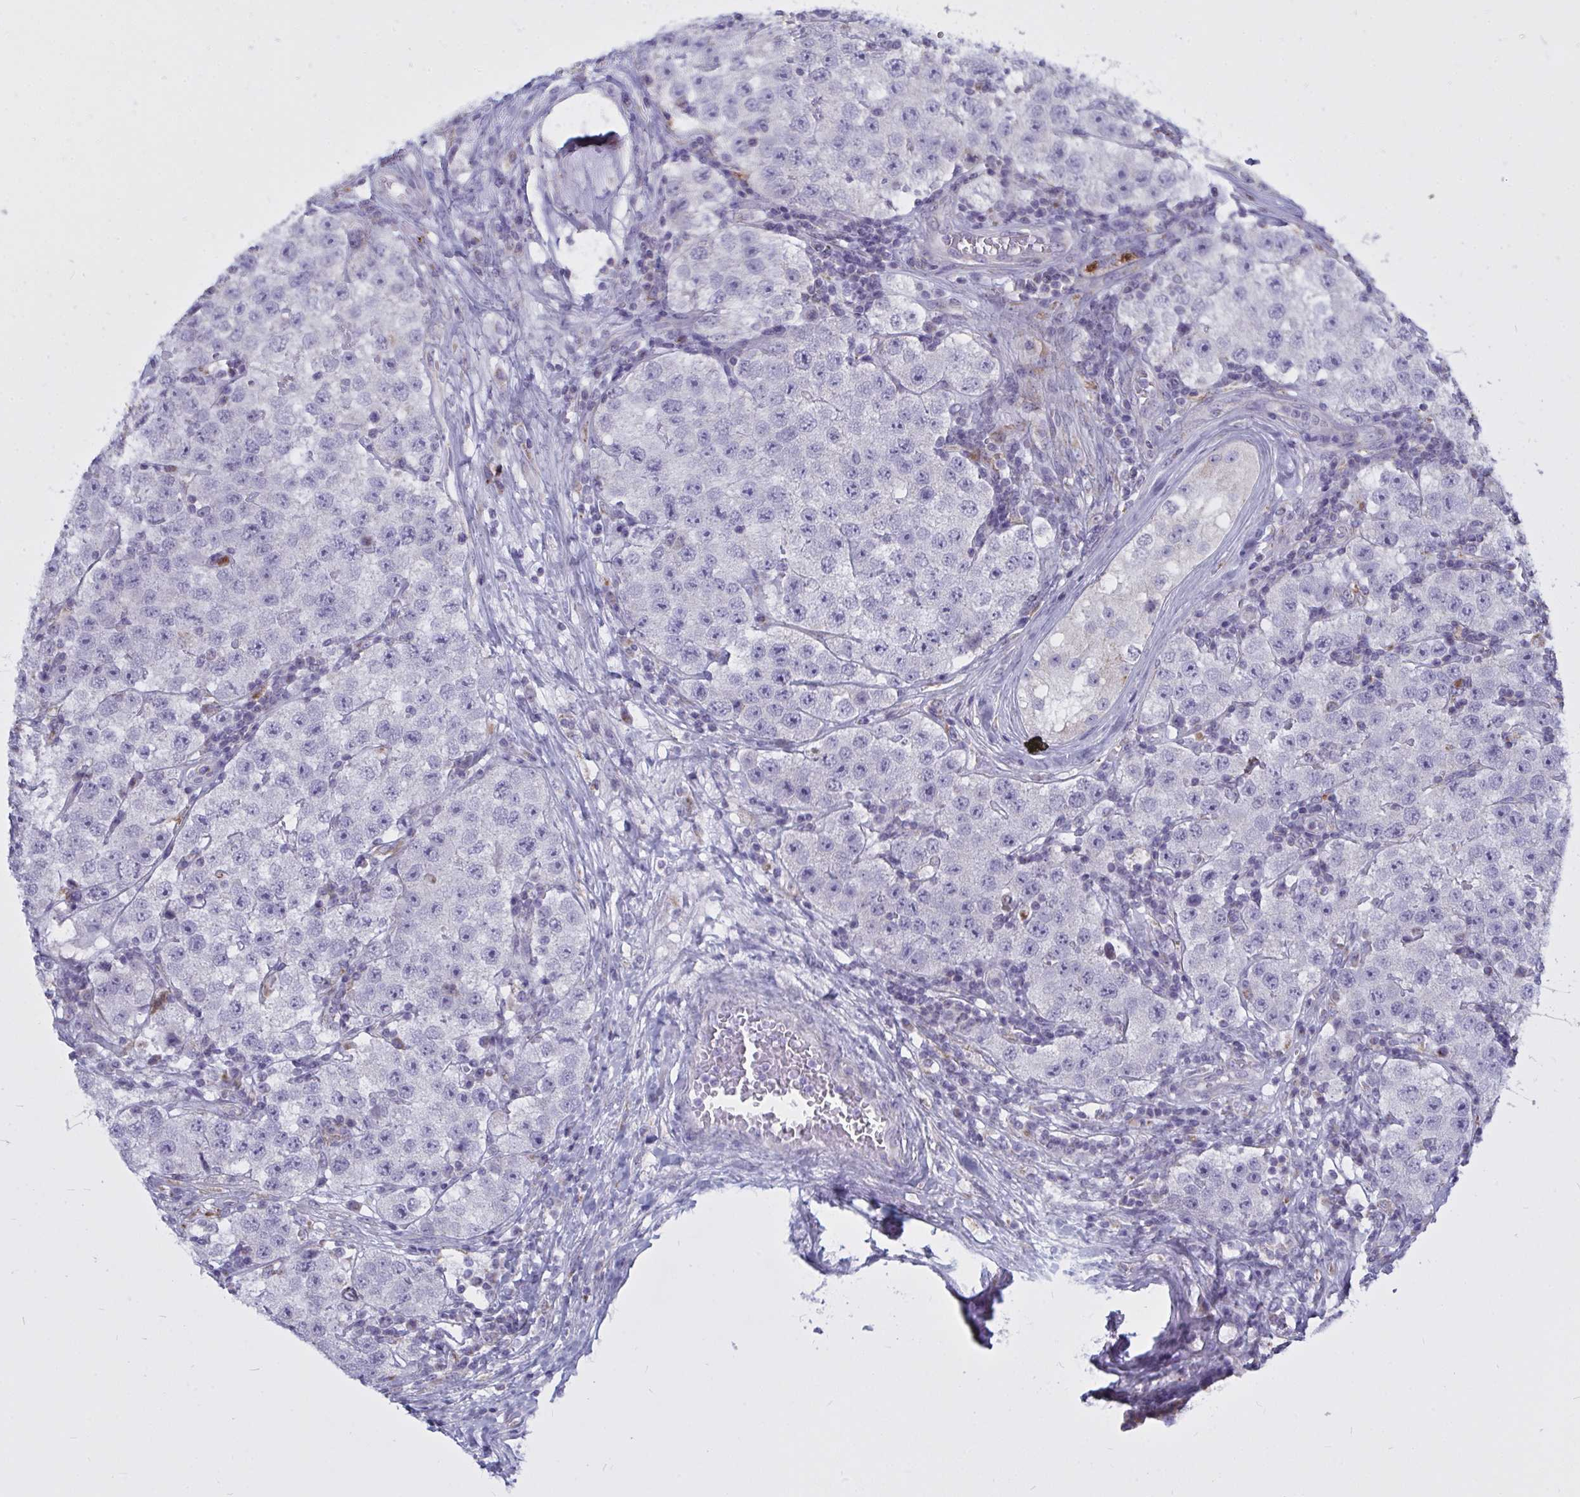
{"staining": {"intensity": "negative", "quantity": "none", "location": "none"}, "tissue": "testis cancer", "cell_type": "Tumor cells", "image_type": "cancer", "snomed": [{"axis": "morphology", "description": "Seminoma, NOS"}, {"axis": "topography", "description": "Testis"}], "caption": "High magnification brightfield microscopy of seminoma (testis) stained with DAB (brown) and counterstained with hematoxylin (blue): tumor cells show no significant expression.", "gene": "ATG9A", "patient": {"sex": "male", "age": 34}}